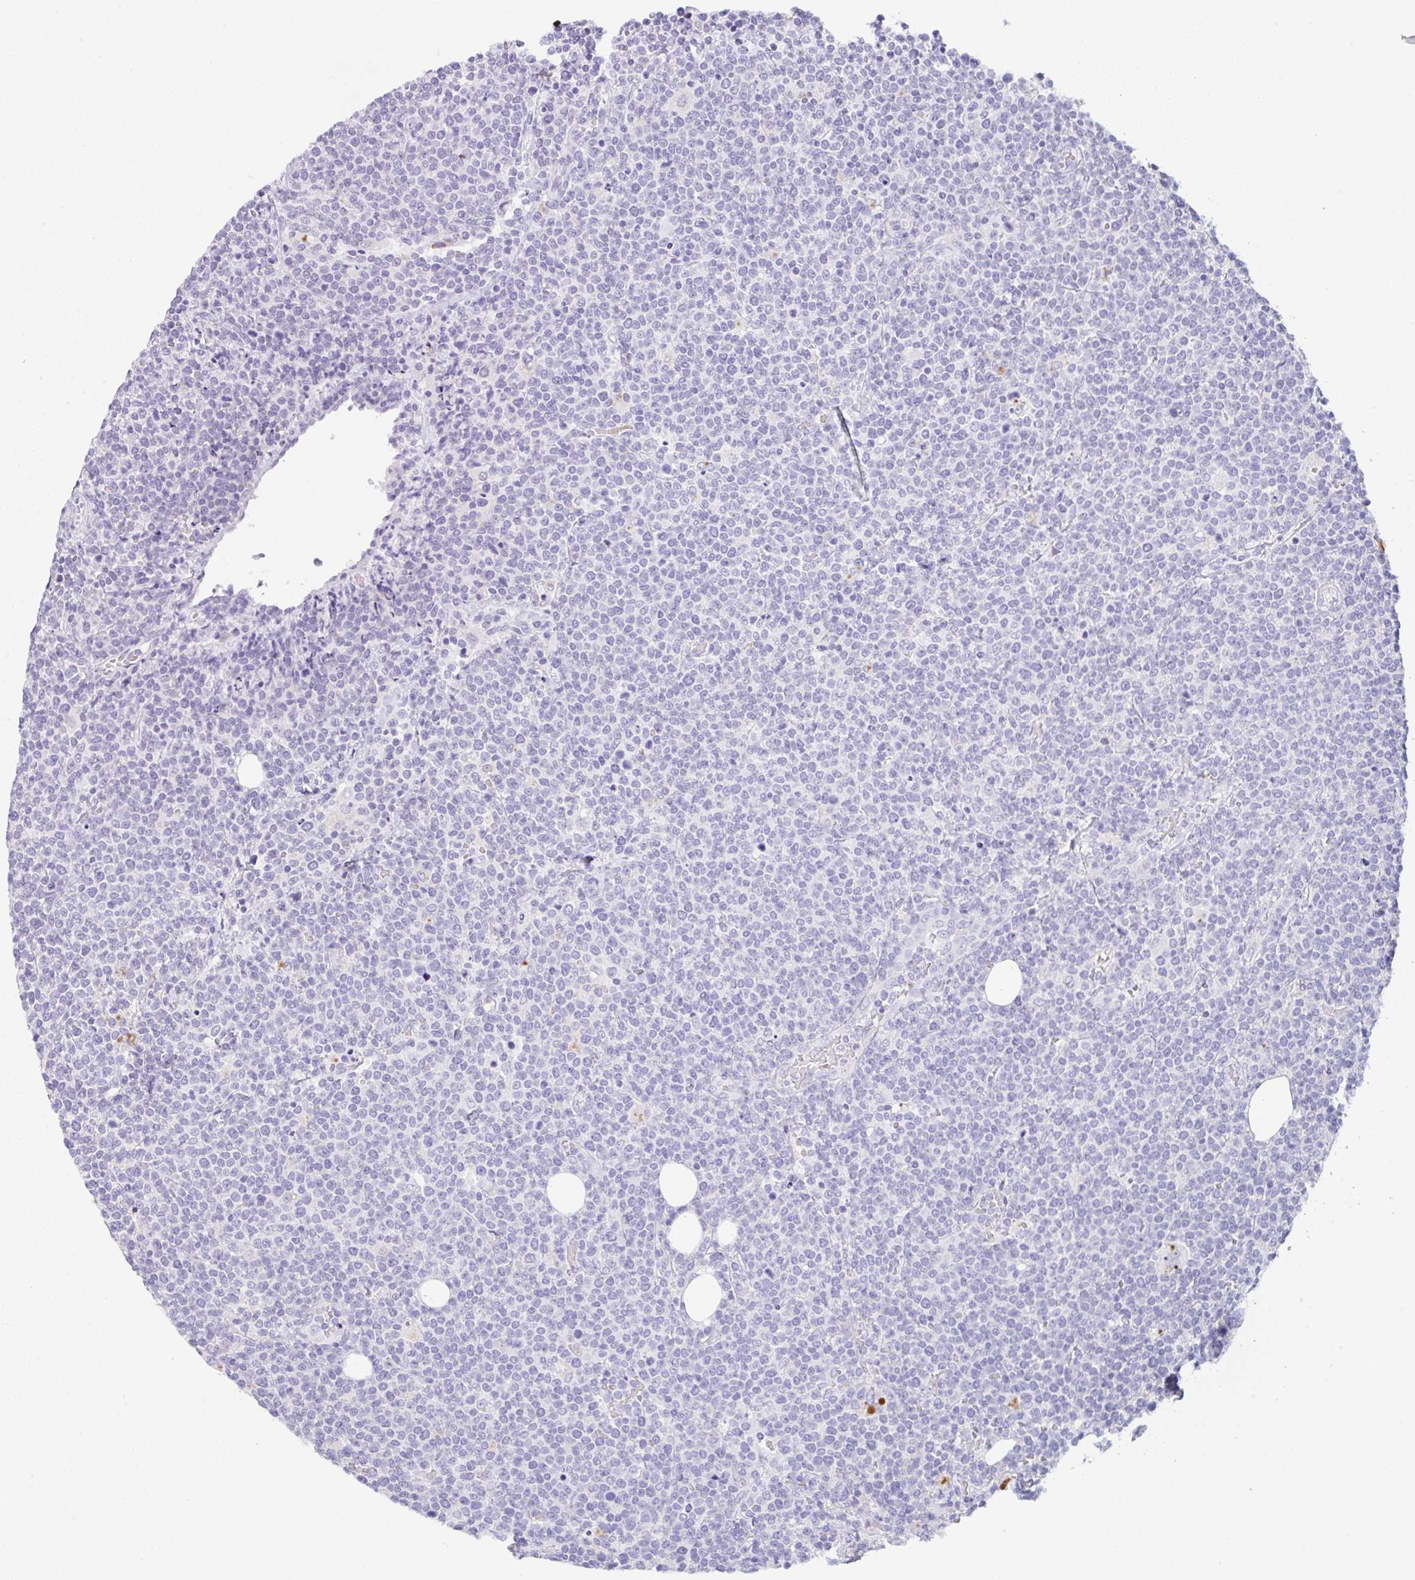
{"staining": {"intensity": "negative", "quantity": "none", "location": "none"}, "tissue": "lymphoma", "cell_type": "Tumor cells", "image_type": "cancer", "snomed": [{"axis": "morphology", "description": "Malignant lymphoma, non-Hodgkin's type, High grade"}, {"axis": "topography", "description": "Lymph node"}], "caption": "This is an IHC micrograph of human high-grade malignant lymphoma, non-Hodgkin's type. There is no staining in tumor cells.", "gene": "TRAF4", "patient": {"sex": "male", "age": 61}}